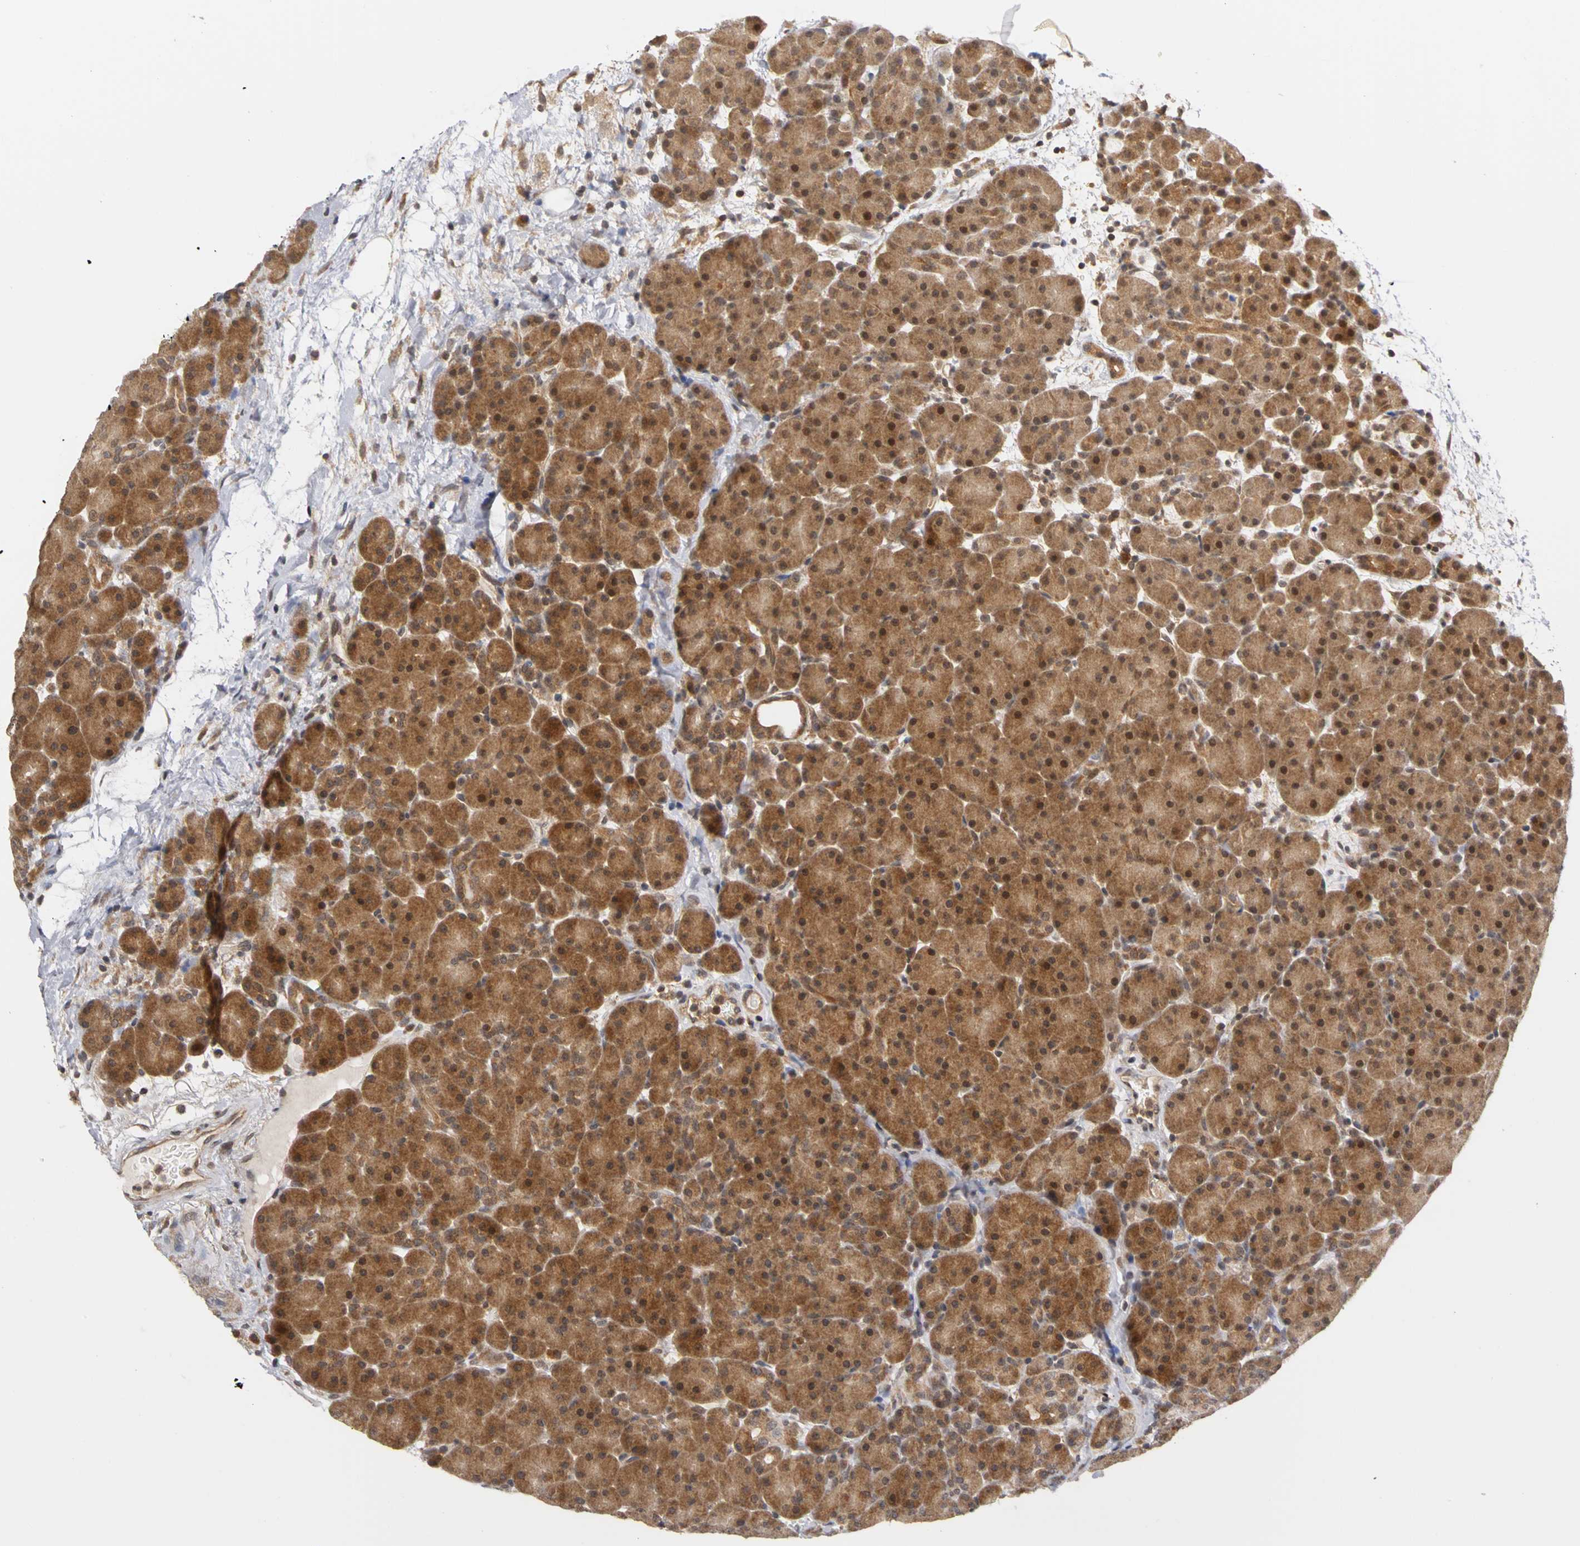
{"staining": {"intensity": "strong", "quantity": ">75%", "location": "cytoplasmic/membranous,nuclear"}, "tissue": "pancreas", "cell_type": "Exocrine glandular cells", "image_type": "normal", "snomed": [{"axis": "morphology", "description": "Normal tissue, NOS"}, {"axis": "topography", "description": "Pancreas"}], "caption": "Immunohistochemistry (IHC) micrograph of benign pancreas stained for a protein (brown), which reveals high levels of strong cytoplasmic/membranous,nuclear positivity in approximately >75% of exocrine glandular cells.", "gene": "UBE2M", "patient": {"sex": "male", "age": 66}}